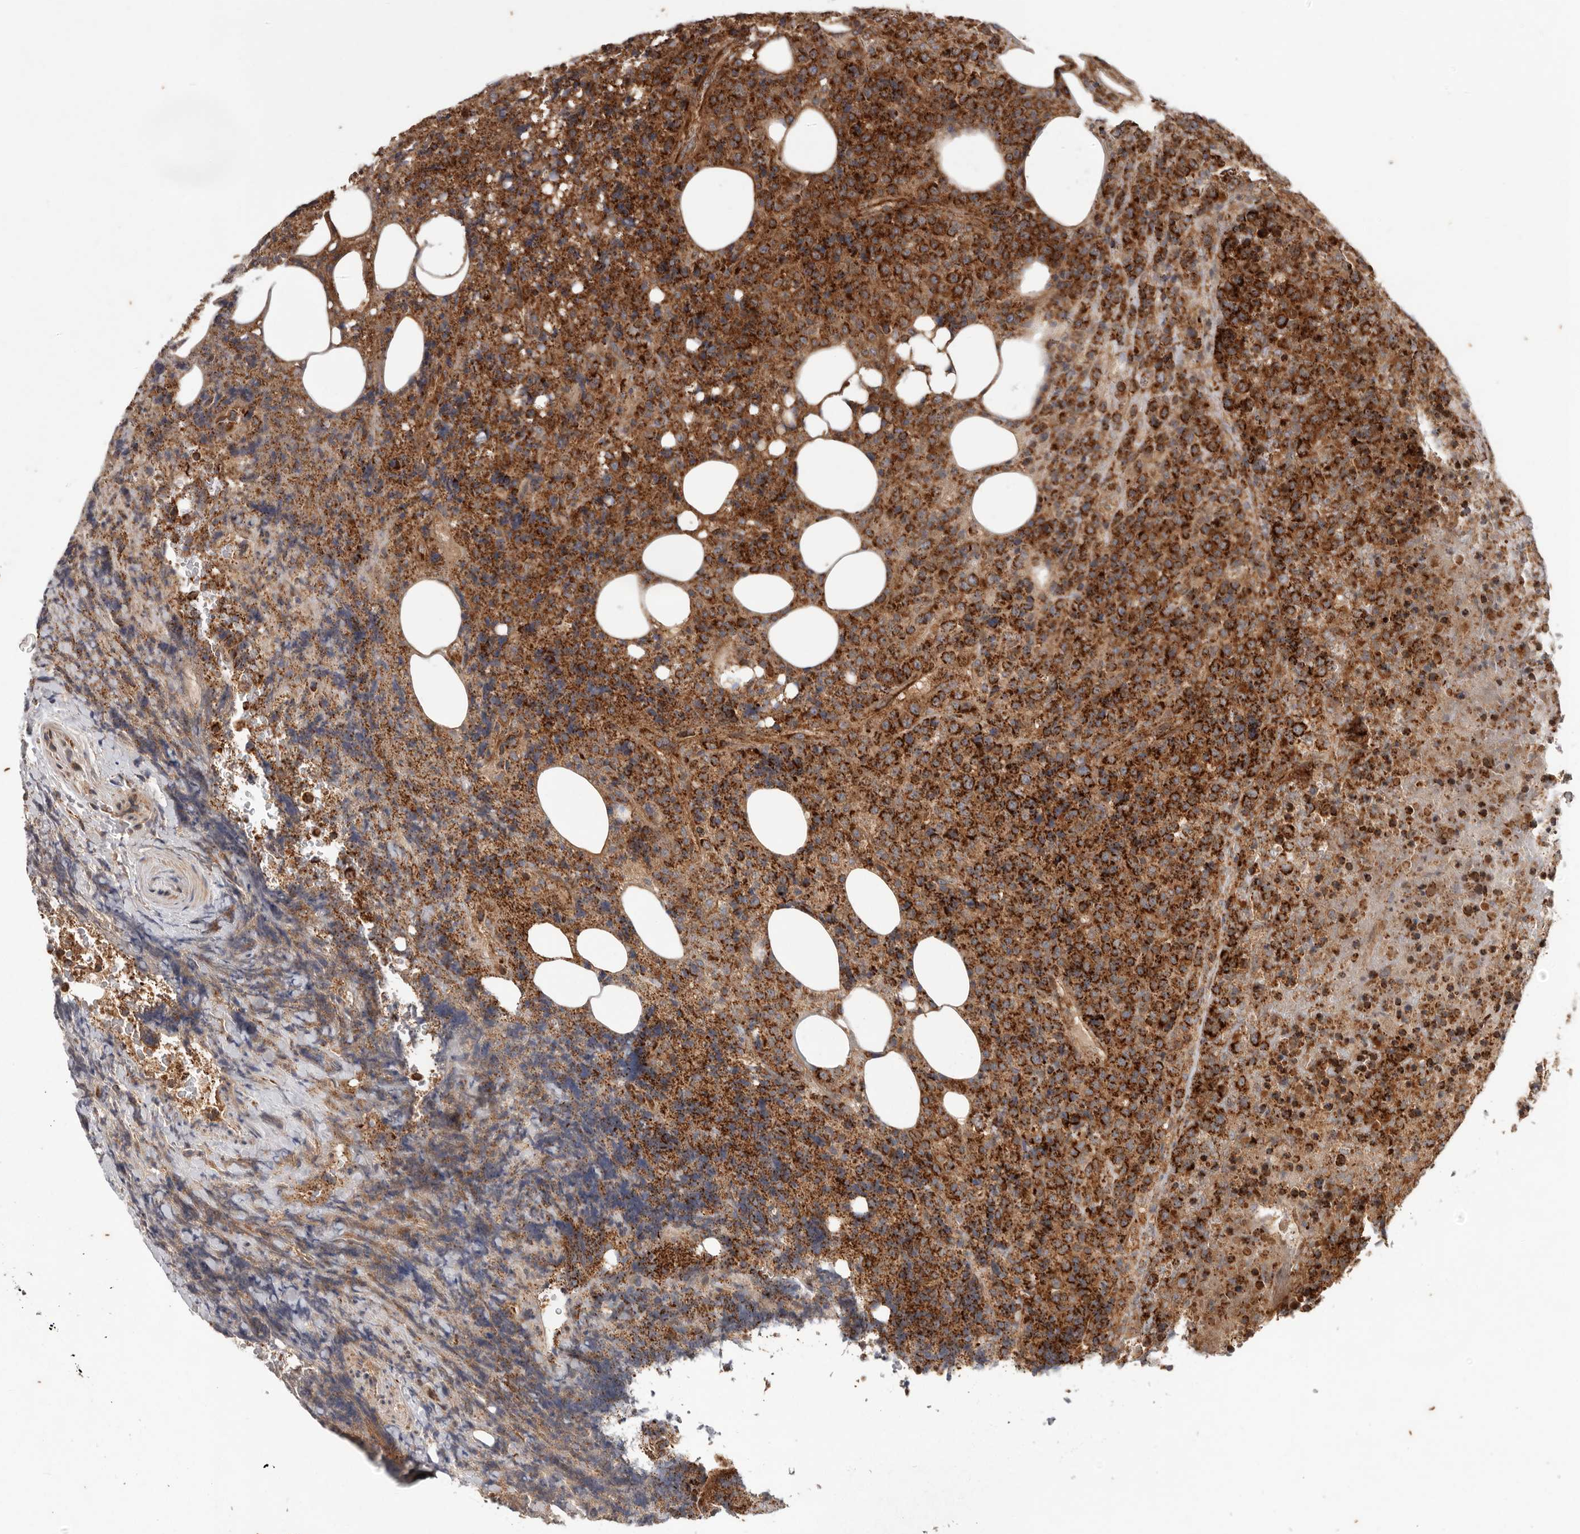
{"staining": {"intensity": "strong", "quantity": ">75%", "location": "cytoplasmic/membranous"}, "tissue": "lymphoma", "cell_type": "Tumor cells", "image_type": "cancer", "snomed": [{"axis": "morphology", "description": "Malignant lymphoma, non-Hodgkin's type, High grade"}, {"axis": "topography", "description": "Lymph node"}], "caption": "This image displays IHC staining of human malignant lymphoma, non-Hodgkin's type (high-grade), with high strong cytoplasmic/membranous staining in about >75% of tumor cells.", "gene": "MRPS10", "patient": {"sex": "male", "age": 13}}